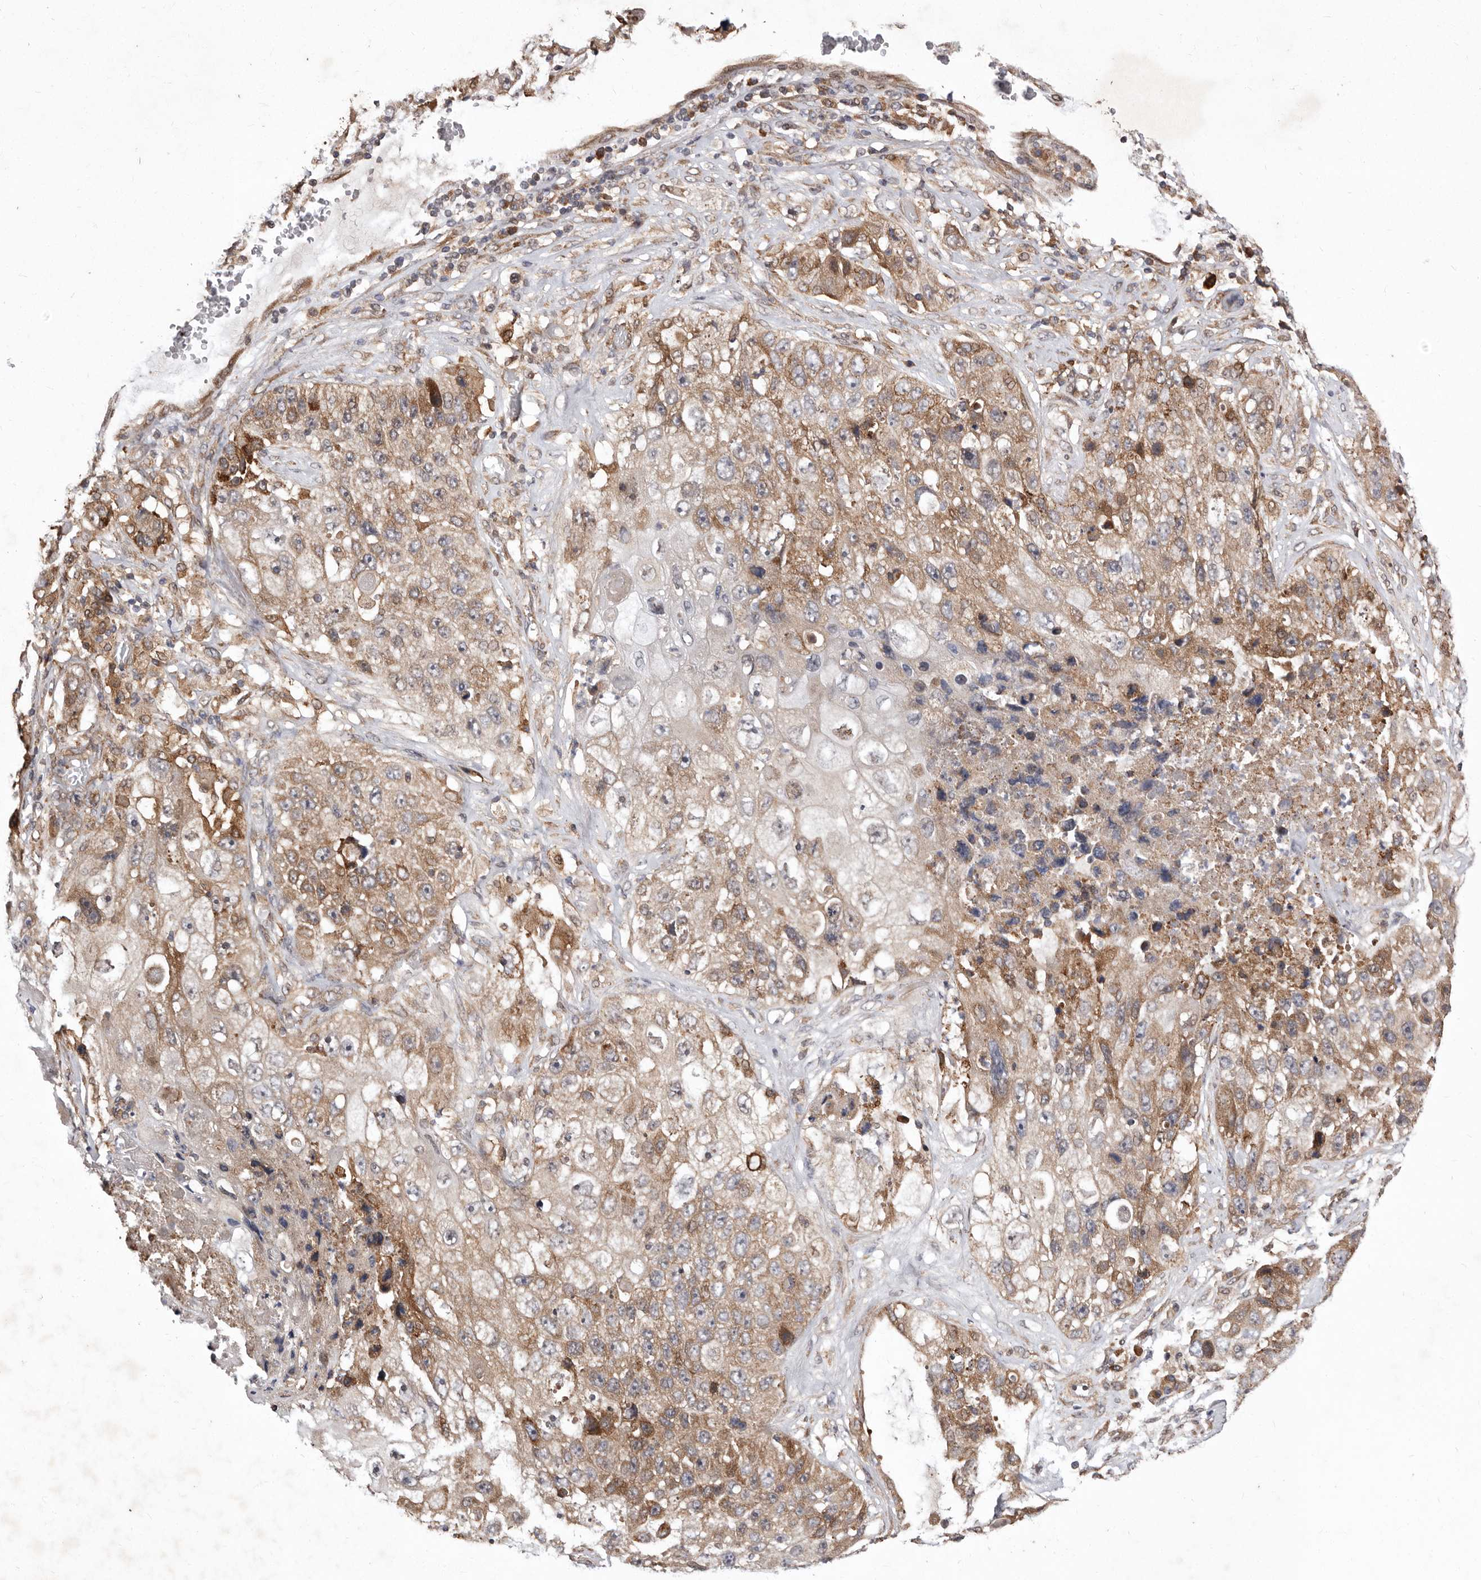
{"staining": {"intensity": "moderate", "quantity": "25%-75%", "location": "cytoplasmic/membranous"}, "tissue": "lung cancer", "cell_type": "Tumor cells", "image_type": "cancer", "snomed": [{"axis": "morphology", "description": "Squamous cell carcinoma, NOS"}, {"axis": "topography", "description": "Lung"}], "caption": "Lung squamous cell carcinoma was stained to show a protein in brown. There is medium levels of moderate cytoplasmic/membranous expression in approximately 25%-75% of tumor cells.", "gene": "RRM2B", "patient": {"sex": "male", "age": 61}}